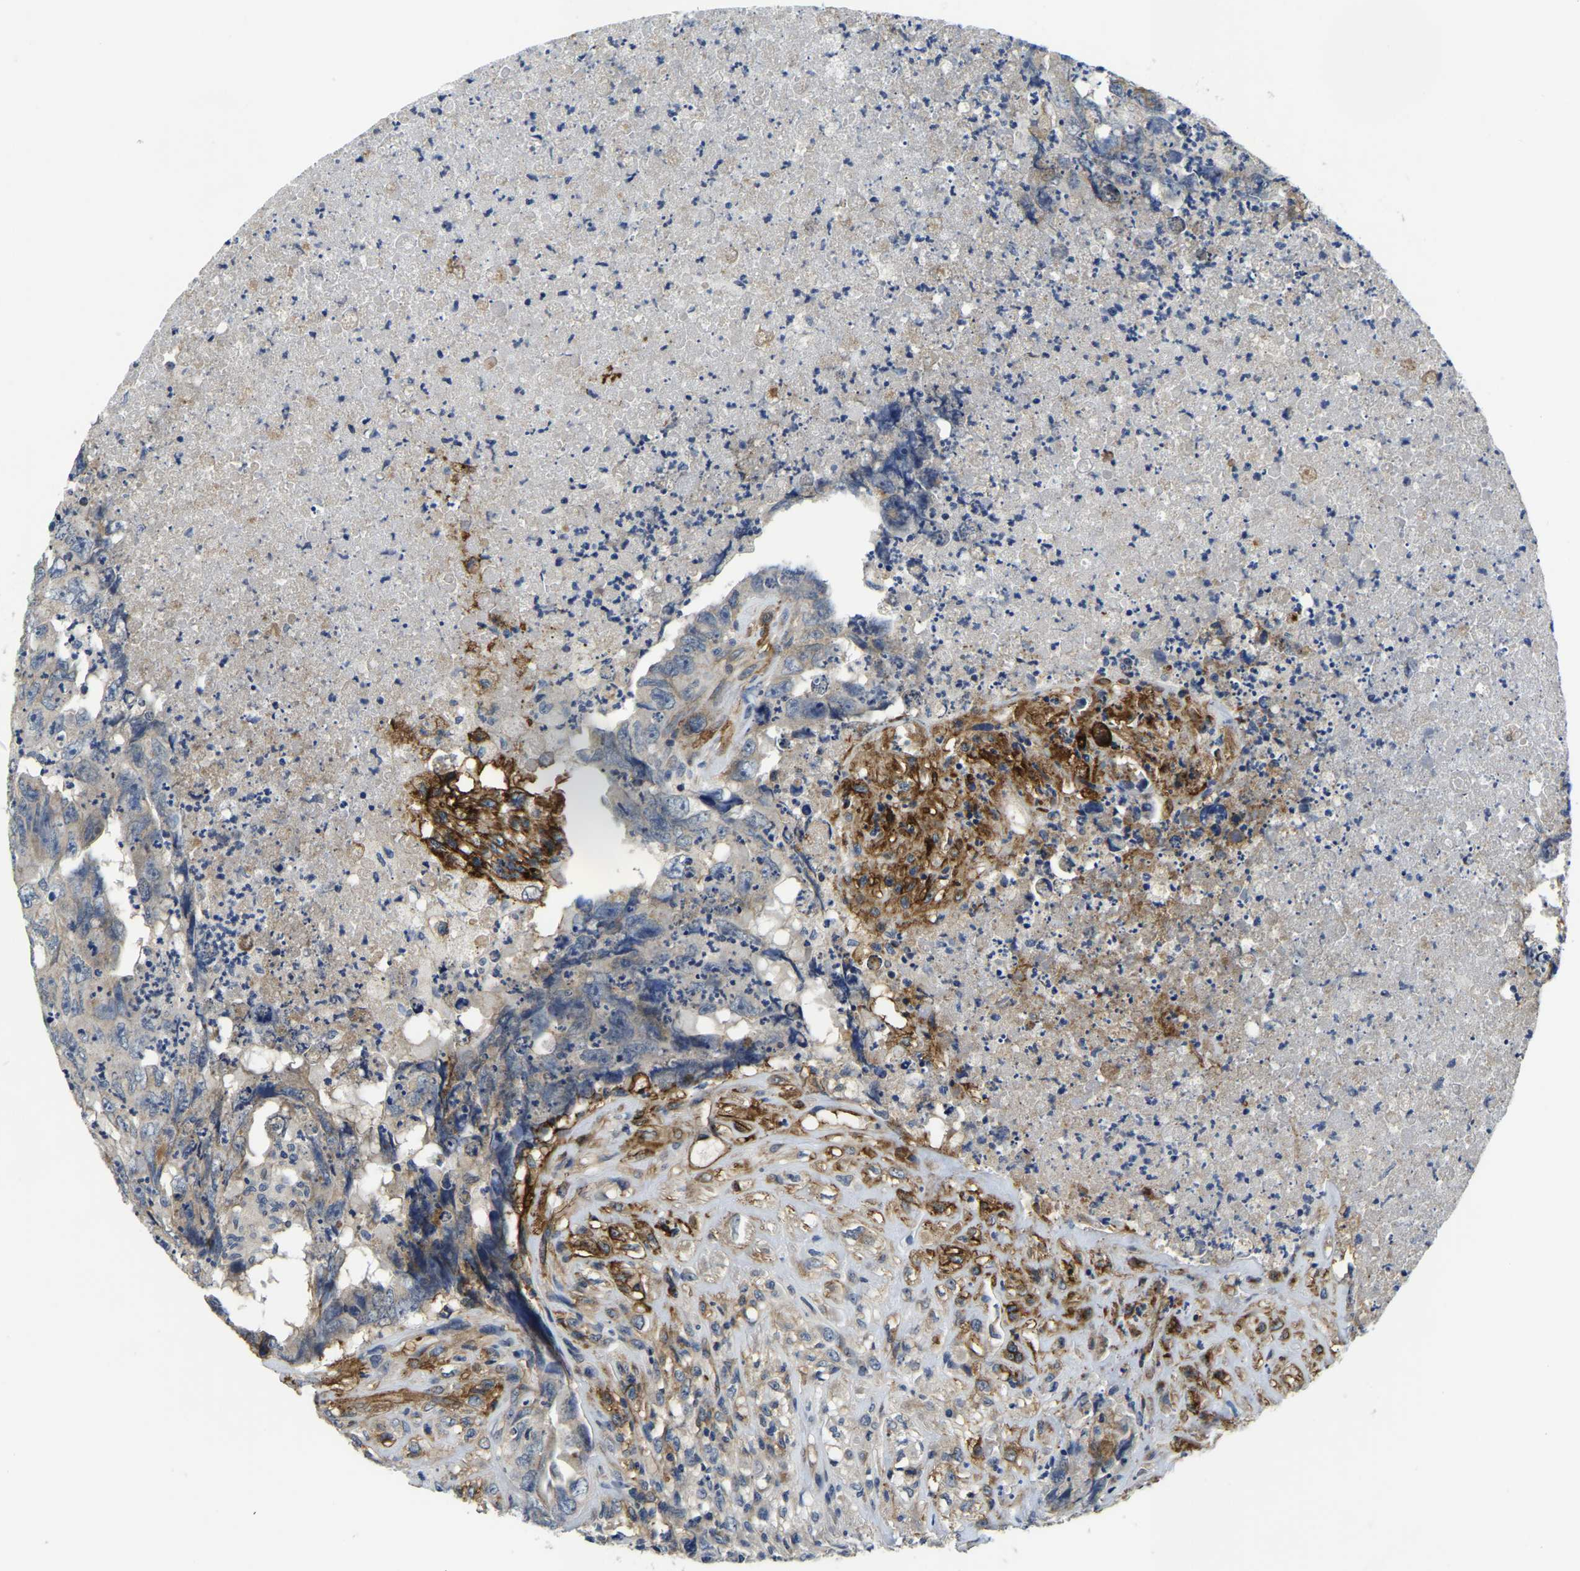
{"staining": {"intensity": "negative", "quantity": "none", "location": "none"}, "tissue": "testis cancer", "cell_type": "Tumor cells", "image_type": "cancer", "snomed": [{"axis": "morphology", "description": "Carcinoma, Embryonal, NOS"}, {"axis": "topography", "description": "Testis"}], "caption": "Human testis embryonal carcinoma stained for a protein using IHC exhibits no positivity in tumor cells.", "gene": "ITGA2", "patient": {"sex": "male", "age": 32}}